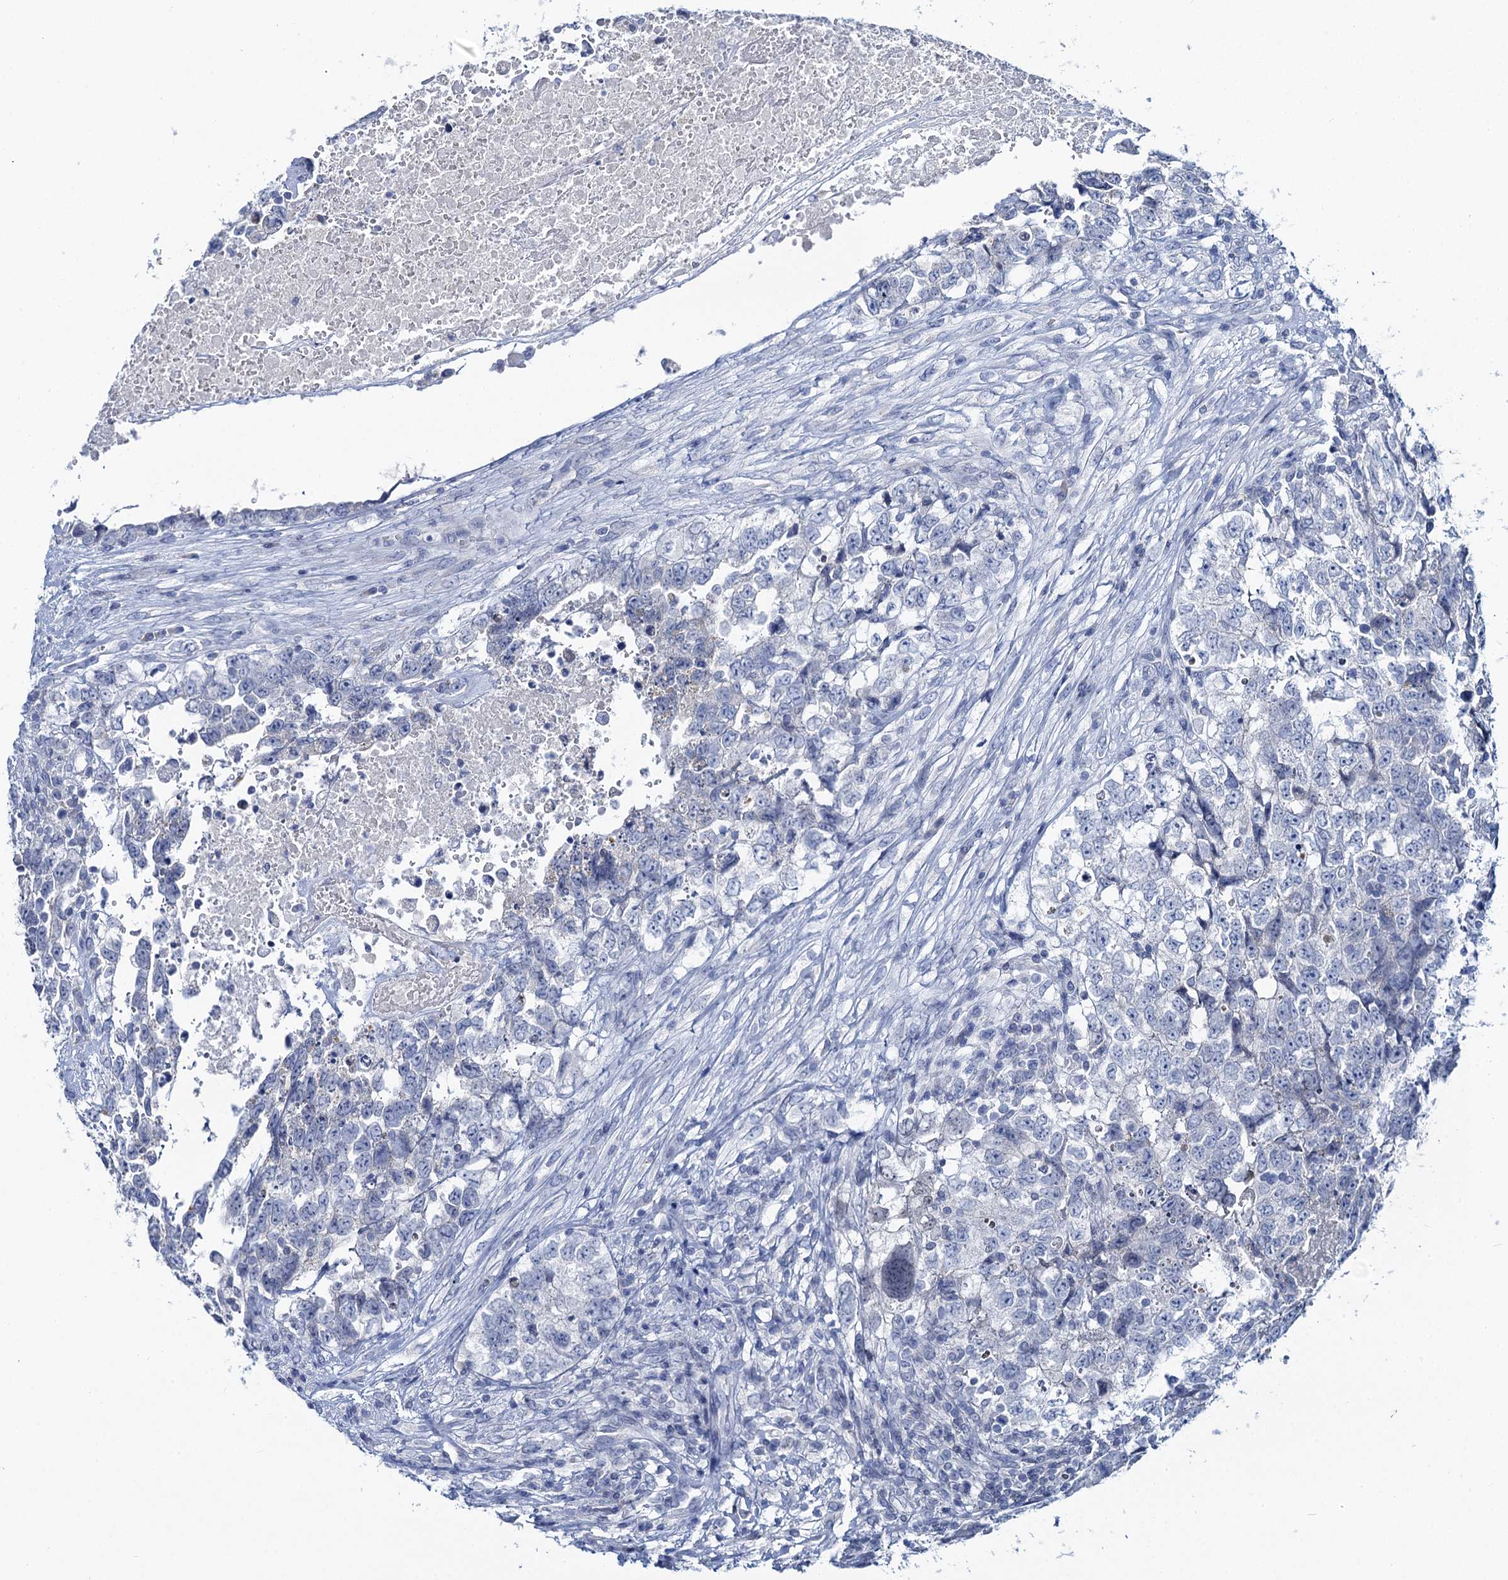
{"staining": {"intensity": "negative", "quantity": "none", "location": "none"}, "tissue": "testis cancer", "cell_type": "Tumor cells", "image_type": "cancer", "snomed": [{"axis": "morphology", "description": "Carcinoma, Embryonal, NOS"}, {"axis": "topography", "description": "Testis"}], "caption": "This histopathology image is of testis embryonal carcinoma stained with immunohistochemistry (IHC) to label a protein in brown with the nuclei are counter-stained blue. There is no expression in tumor cells.", "gene": "TOX3", "patient": {"sex": "male", "age": 37}}